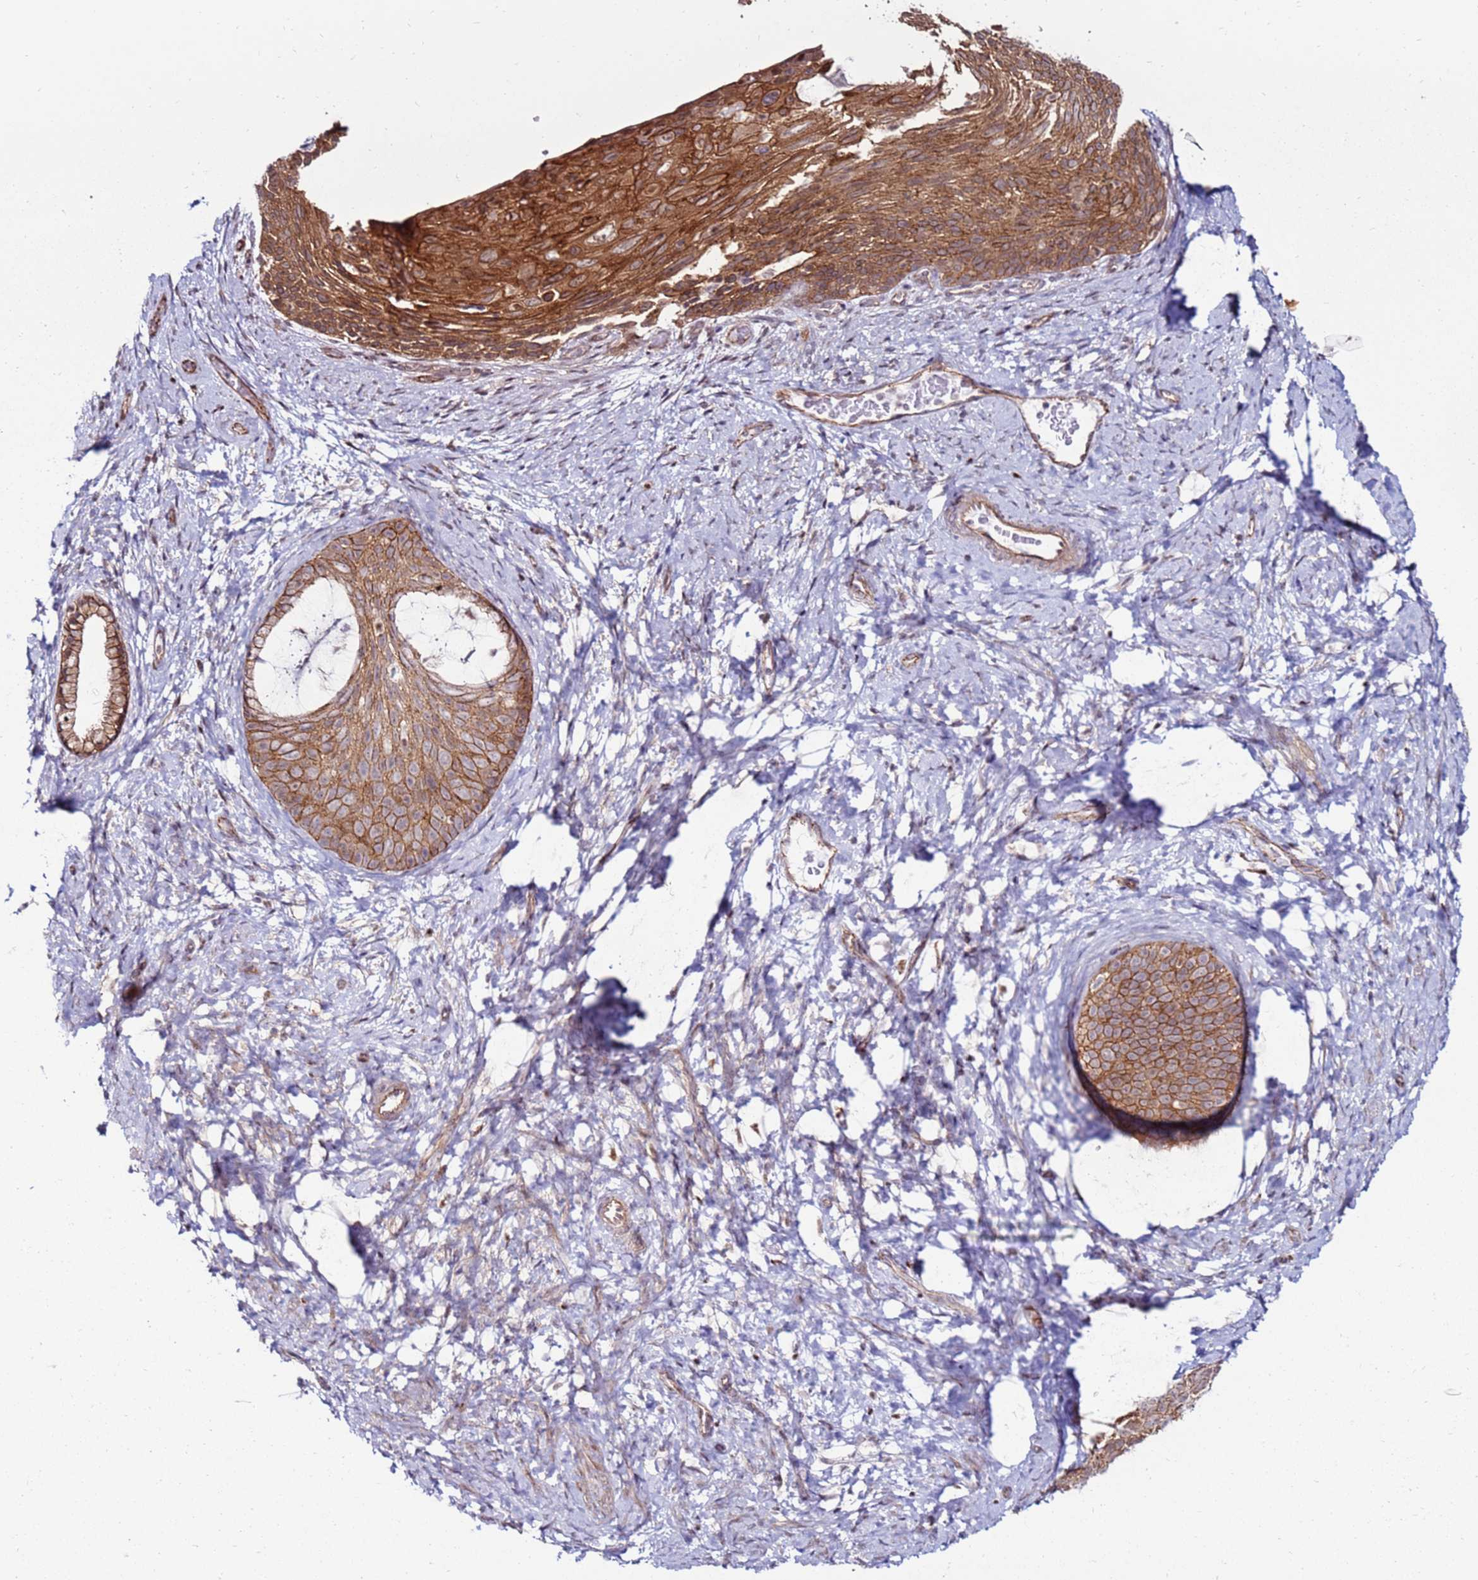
{"staining": {"intensity": "moderate", "quantity": ">75%", "location": "cytoplasmic/membranous"}, "tissue": "cervical cancer", "cell_type": "Tumor cells", "image_type": "cancer", "snomed": [{"axis": "morphology", "description": "Squamous cell carcinoma, NOS"}, {"axis": "topography", "description": "Cervix"}], "caption": "Moderate cytoplasmic/membranous positivity is identified in approximately >75% of tumor cells in cervical cancer (squamous cell carcinoma). The staining was performed using DAB (3,3'-diaminobenzidine), with brown indicating positive protein expression. Nuclei are stained blue with hematoxylin.", "gene": "KPNA4", "patient": {"sex": "female", "age": 80}}